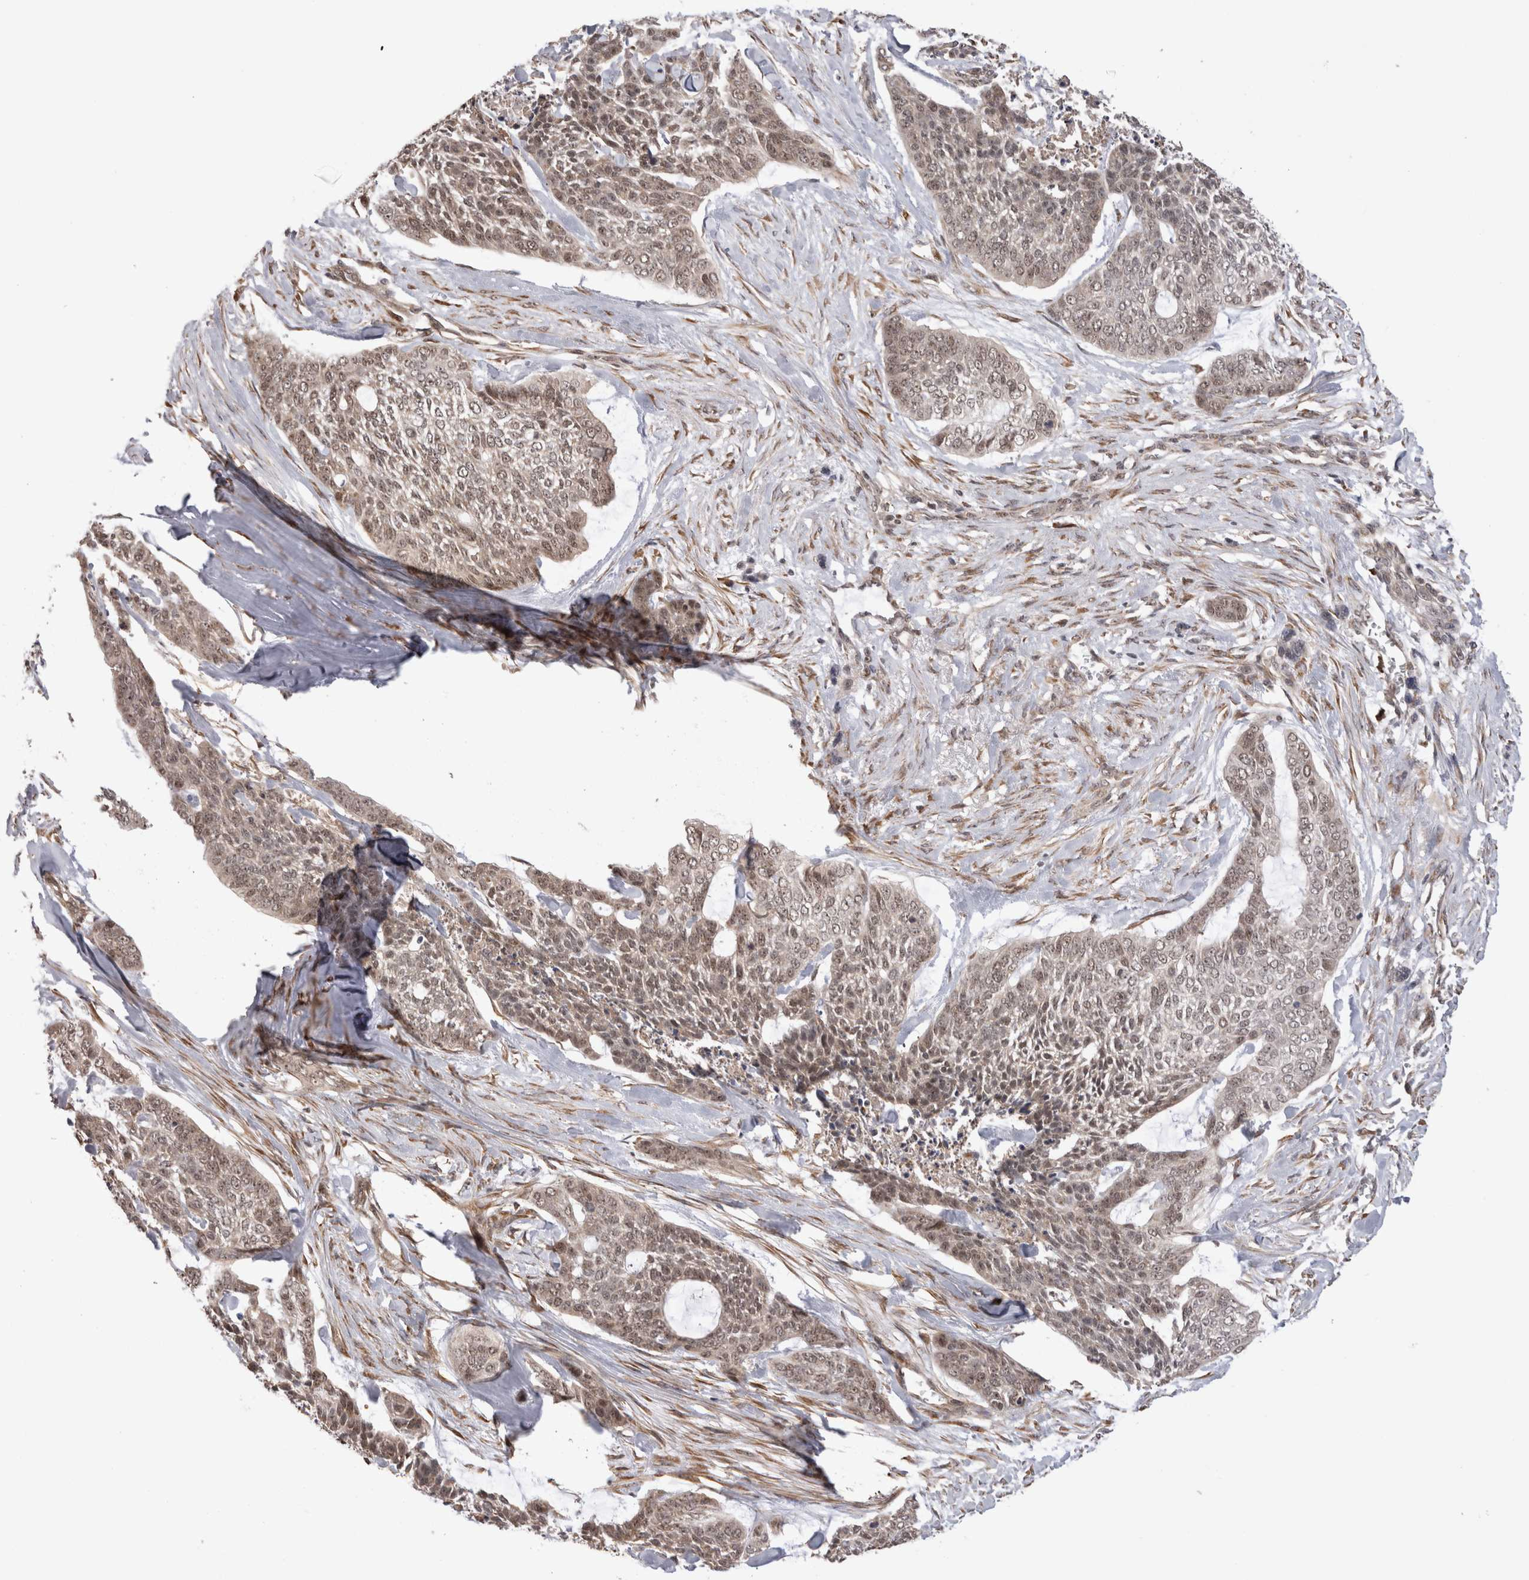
{"staining": {"intensity": "weak", "quantity": ">75%", "location": "cytoplasmic/membranous,nuclear"}, "tissue": "skin cancer", "cell_type": "Tumor cells", "image_type": "cancer", "snomed": [{"axis": "morphology", "description": "Basal cell carcinoma"}, {"axis": "topography", "description": "Skin"}], "caption": "This is a photomicrograph of immunohistochemistry staining of skin cancer, which shows weak positivity in the cytoplasmic/membranous and nuclear of tumor cells.", "gene": "EXOSC4", "patient": {"sex": "female", "age": 64}}